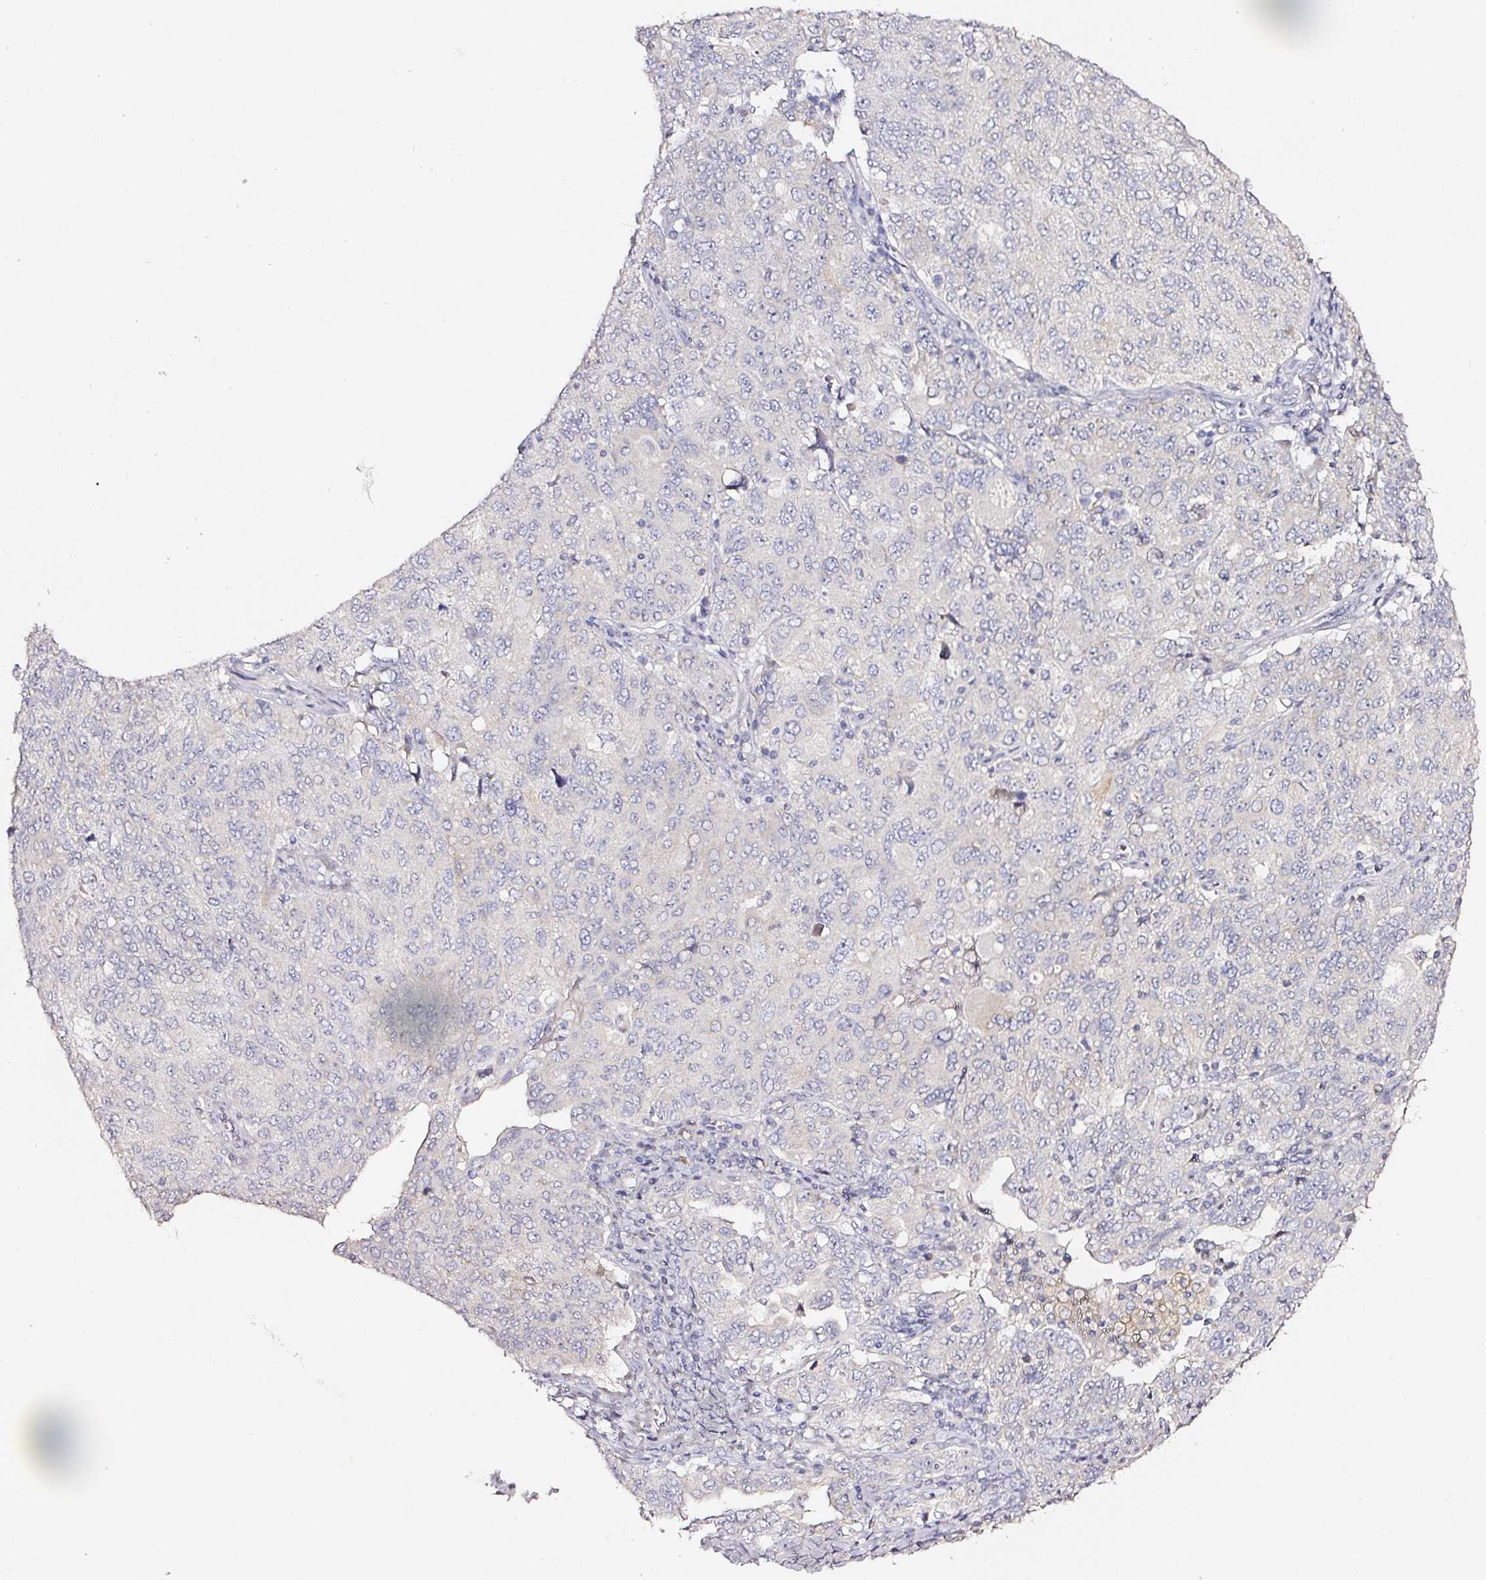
{"staining": {"intensity": "negative", "quantity": "none", "location": "none"}, "tissue": "ovarian cancer", "cell_type": "Tumor cells", "image_type": "cancer", "snomed": [{"axis": "morphology", "description": "Carcinoma, endometroid"}, {"axis": "topography", "description": "Ovary"}], "caption": "An IHC micrograph of ovarian cancer (endometroid carcinoma) is shown. There is no staining in tumor cells of ovarian cancer (endometroid carcinoma).", "gene": "NTRK1", "patient": {"sex": "female", "age": 62}}